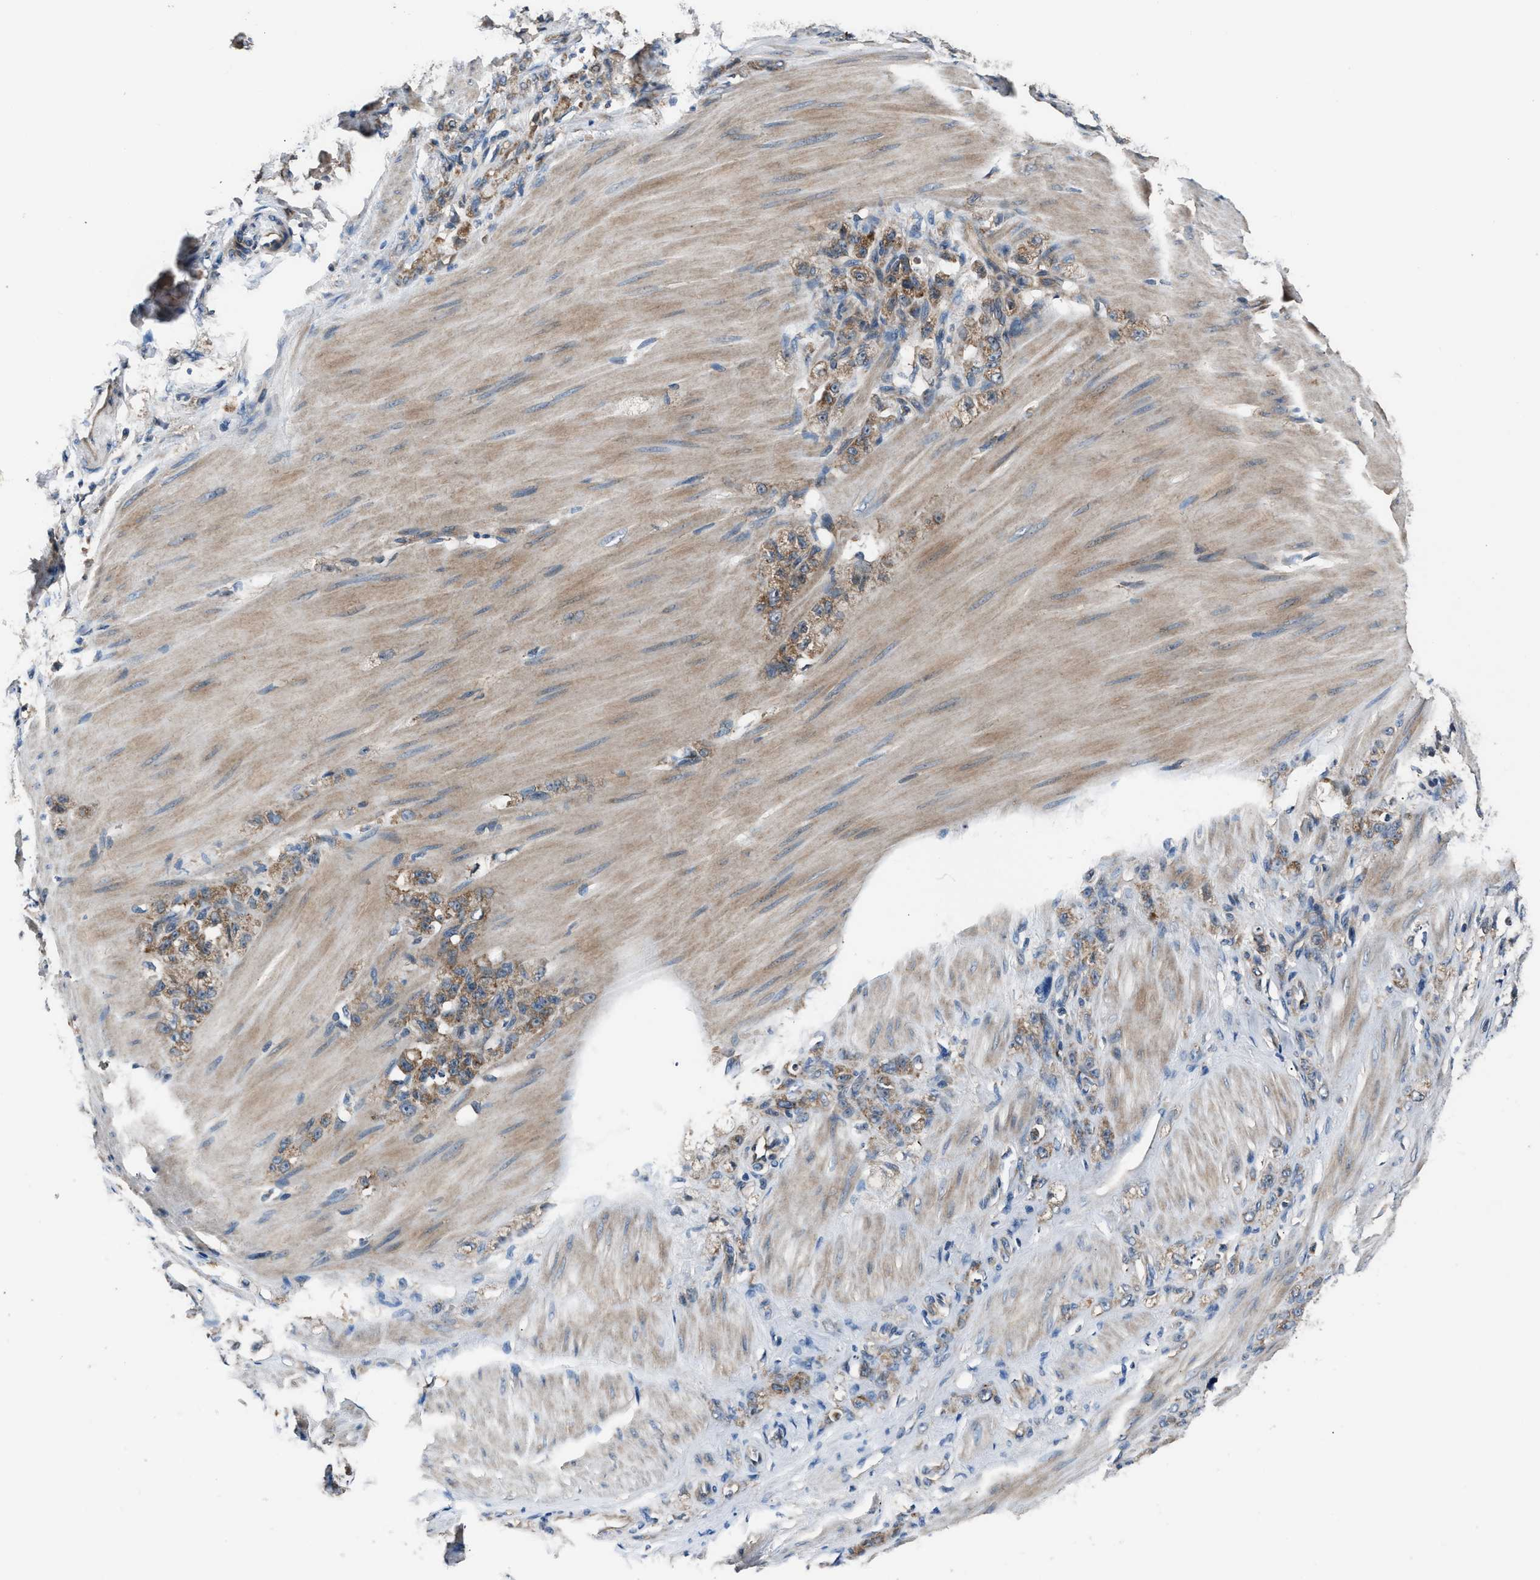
{"staining": {"intensity": "moderate", "quantity": ">75%", "location": "cytoplasmic/membranous"}, "tissue": "stomach cancer", "cell_type": "Tumor cells", "image_type": "cancer", "snomed": [{"axis": "morphology", "description": "Adenocarcinoma, NOS"}, {"axis": "topography", "description": "Stomach"}], "caption": "The micrograph shows staining of stomach adenocarcinoma, revealing moderate cytoplasmic/membranous protein expression (brown color) within tumor cells.", "gene": "IMPDH2", "patient": {"sex": "male", "age": 82}}